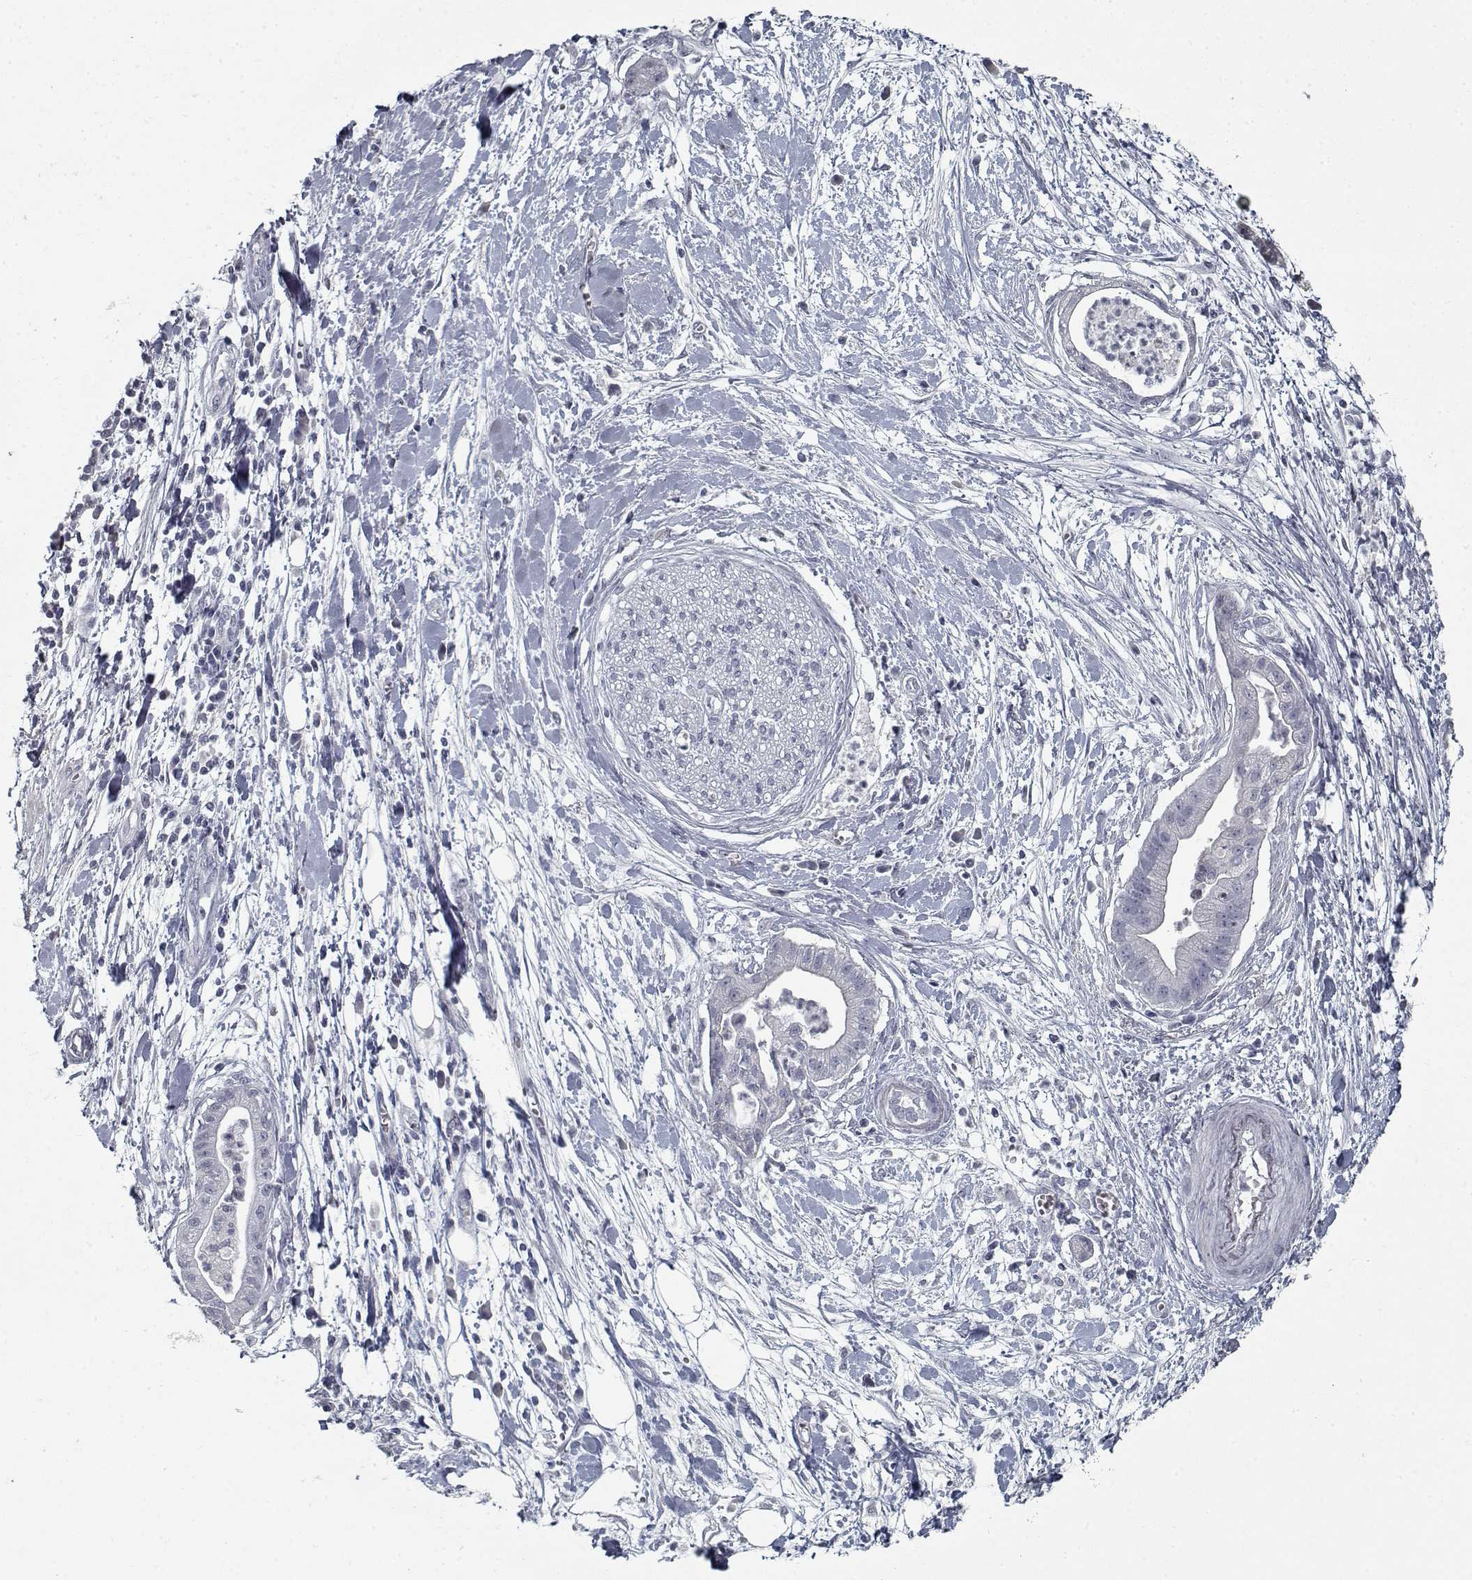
{"staining": {"intensity": "negative", "quantity": "none", "location": "none"}, "tissue": "pancreatic cancer", "cell_type": "Tumor cells", "image_type": "cancer", "snomed": [{"axis": "morphology", "description": "Normal tissue, NOS"}, {"axis": "morphology", "description": "Adenocarcinoma, NOS"}, {"axis": "topography", "description": "Lymph node"}, {"axis": "topography", "description": "Pancreas"}], "caption": "IHC image of human pancreatic cancer stained for a protein (brown), which exhibits no expression in tumor cells.", "gene": "GAD2", "patient": {"sex": "female", "age": 58}}